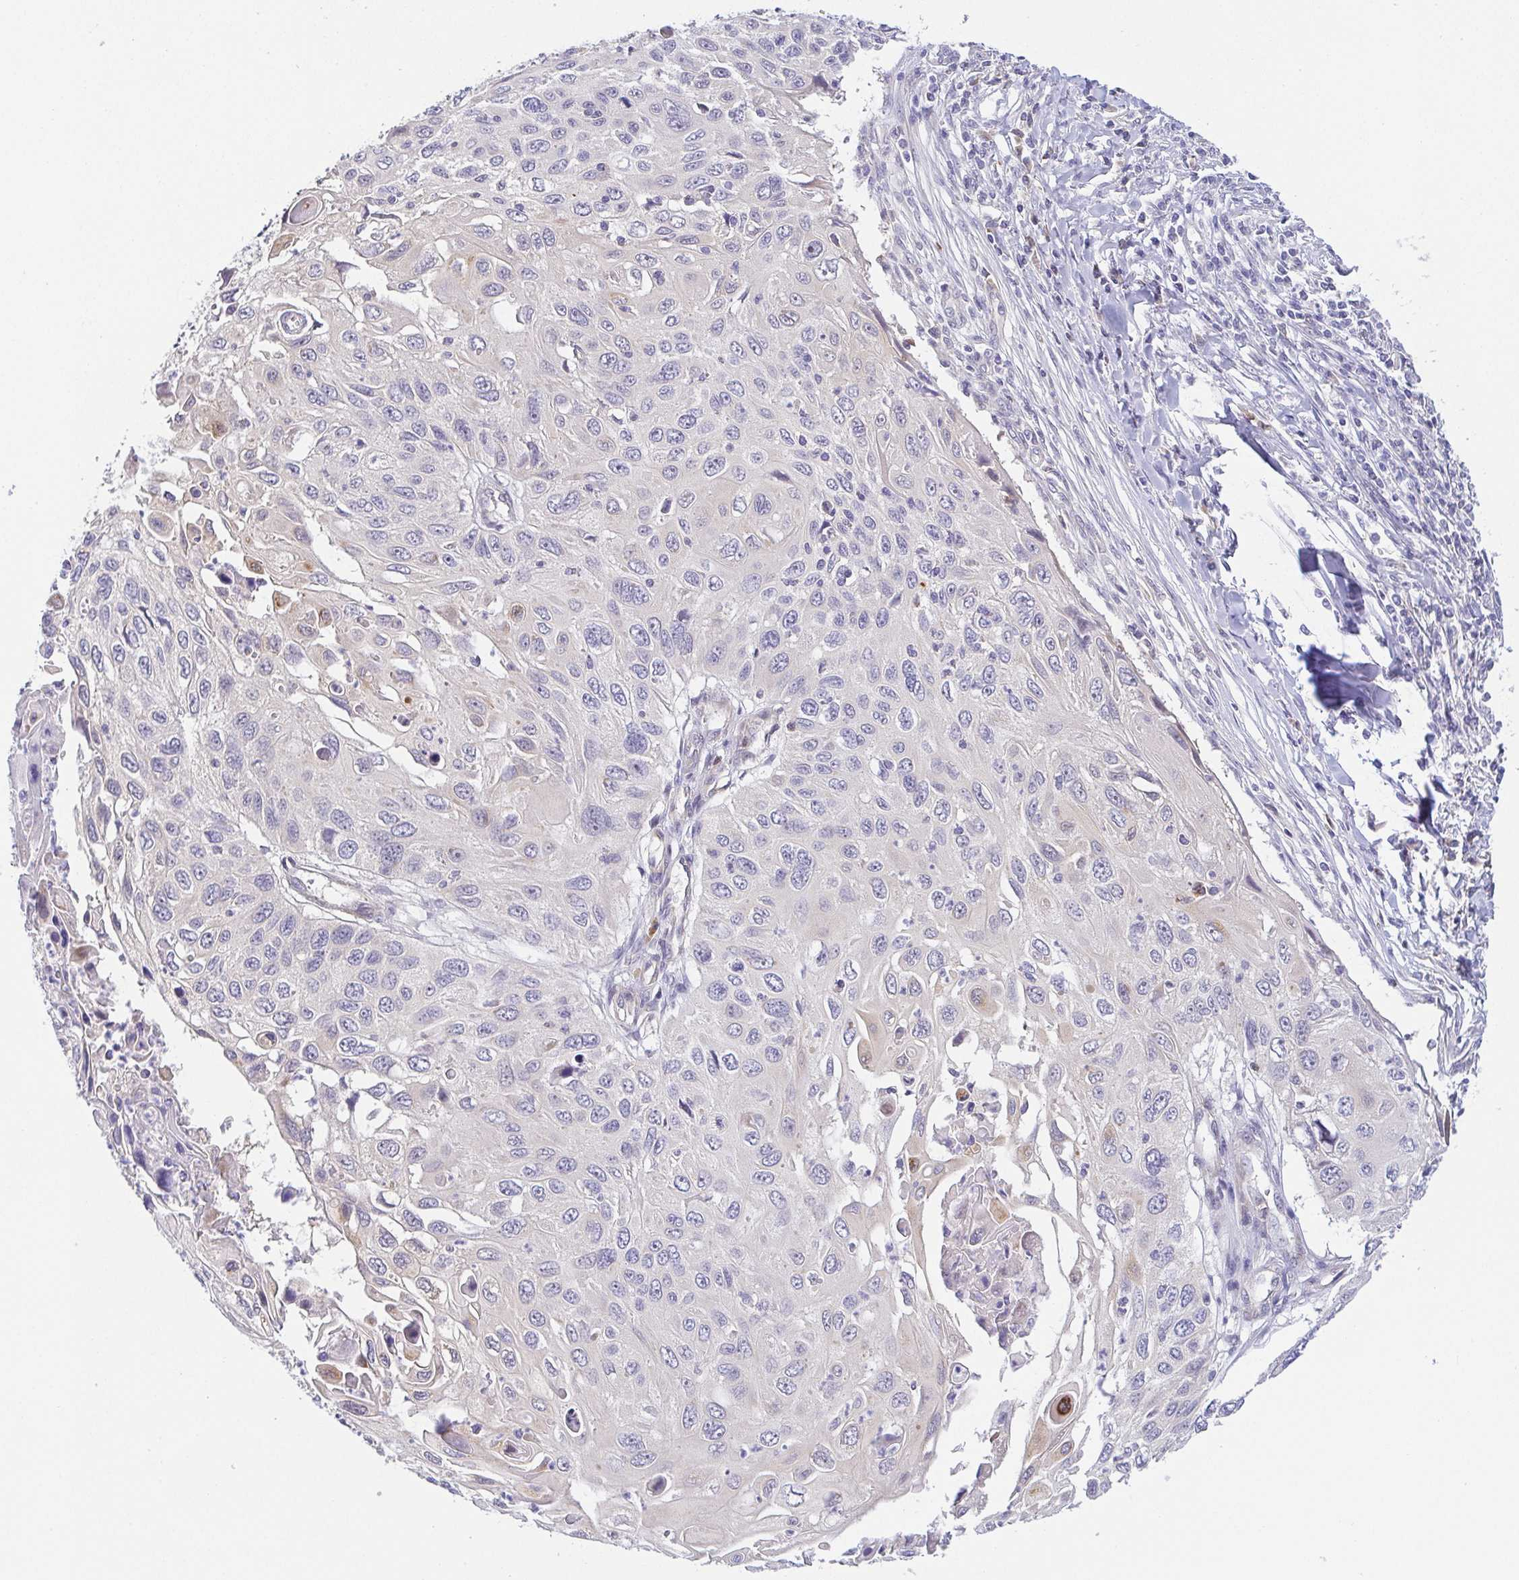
{"staining": {"intensity": "negative", "quantity": "none", "location": "none"}, "tissue": "cervical cancer", "cell_type": "Tumor cells", "image_type": "cancer", "snomed": [{"axis": "morphology", "description": "Squamous cell carcinoma, NOS"}, {"axis": "topography", "description": "Cervix"}], "caption": "A high-resolution histopathology image shows immunohistochemistry staining of cervical cancer (squamous cell carcinoma), which exhibits no significant positivity in tumor cells.", "gene": "BCL2L1", "patient": {"sex": "female", "age": 70}}